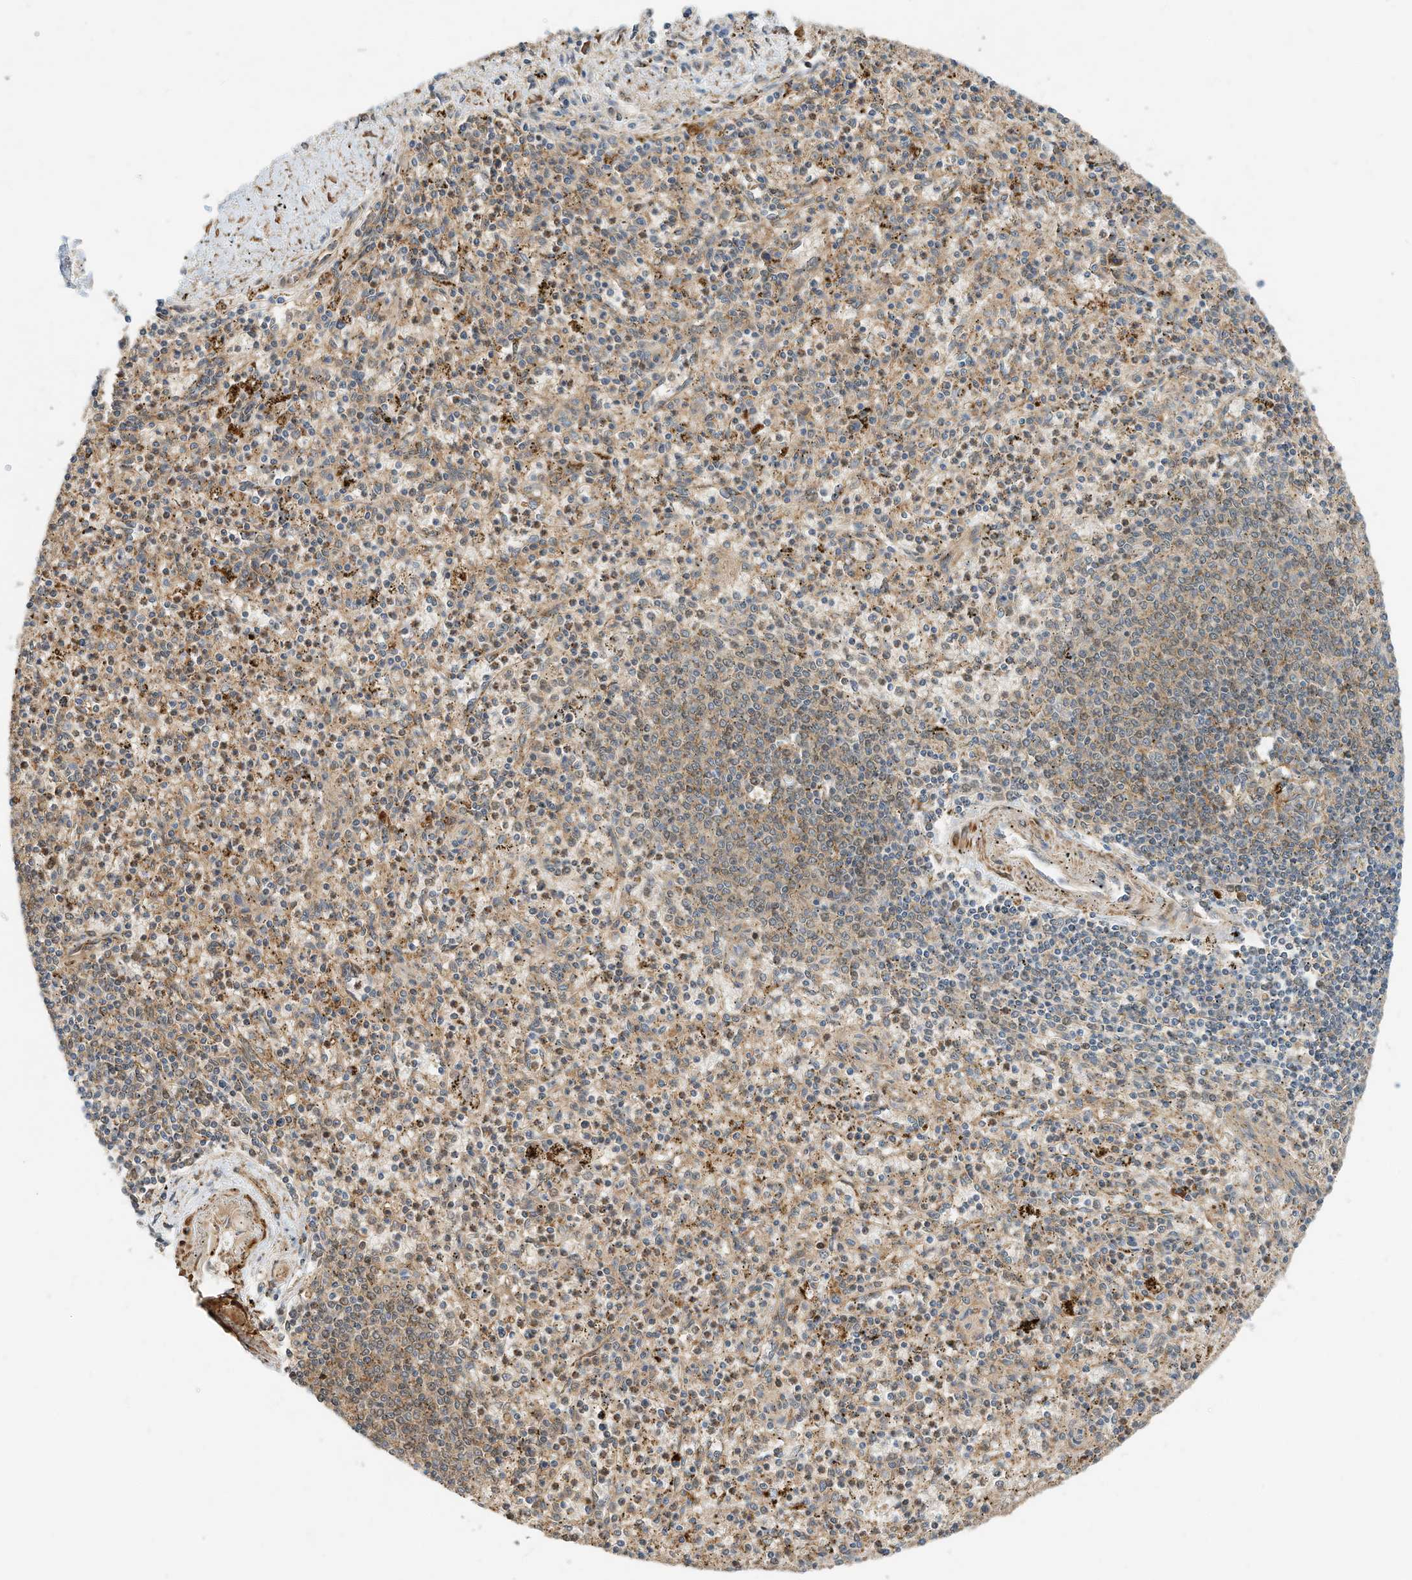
{"staining": {"intensity": "moderate", "quantity": "<25%", "location": "cytoplasmic/membranous"}, "tissue": "spleen", "cell_type": "Cells in red pulp", "image_type": "normal", "snomed": [{"axis": "morphology", "description": "Normal tissue, NOS"}, {"axis": "topography", "description": "Spleen"}], "caption": "Moderate cytoplasmic/membranous protein expression is seen in about <25% of cells in red pulp in spleen. The staining was performed using DAB (3,3'-diaminobenzidine), with brown indicating positive protein expression. Nuclei are stained blue with hematoxylin.", "gene": "CPAMD8", "patient": {"sex": "male", "age": 72}}